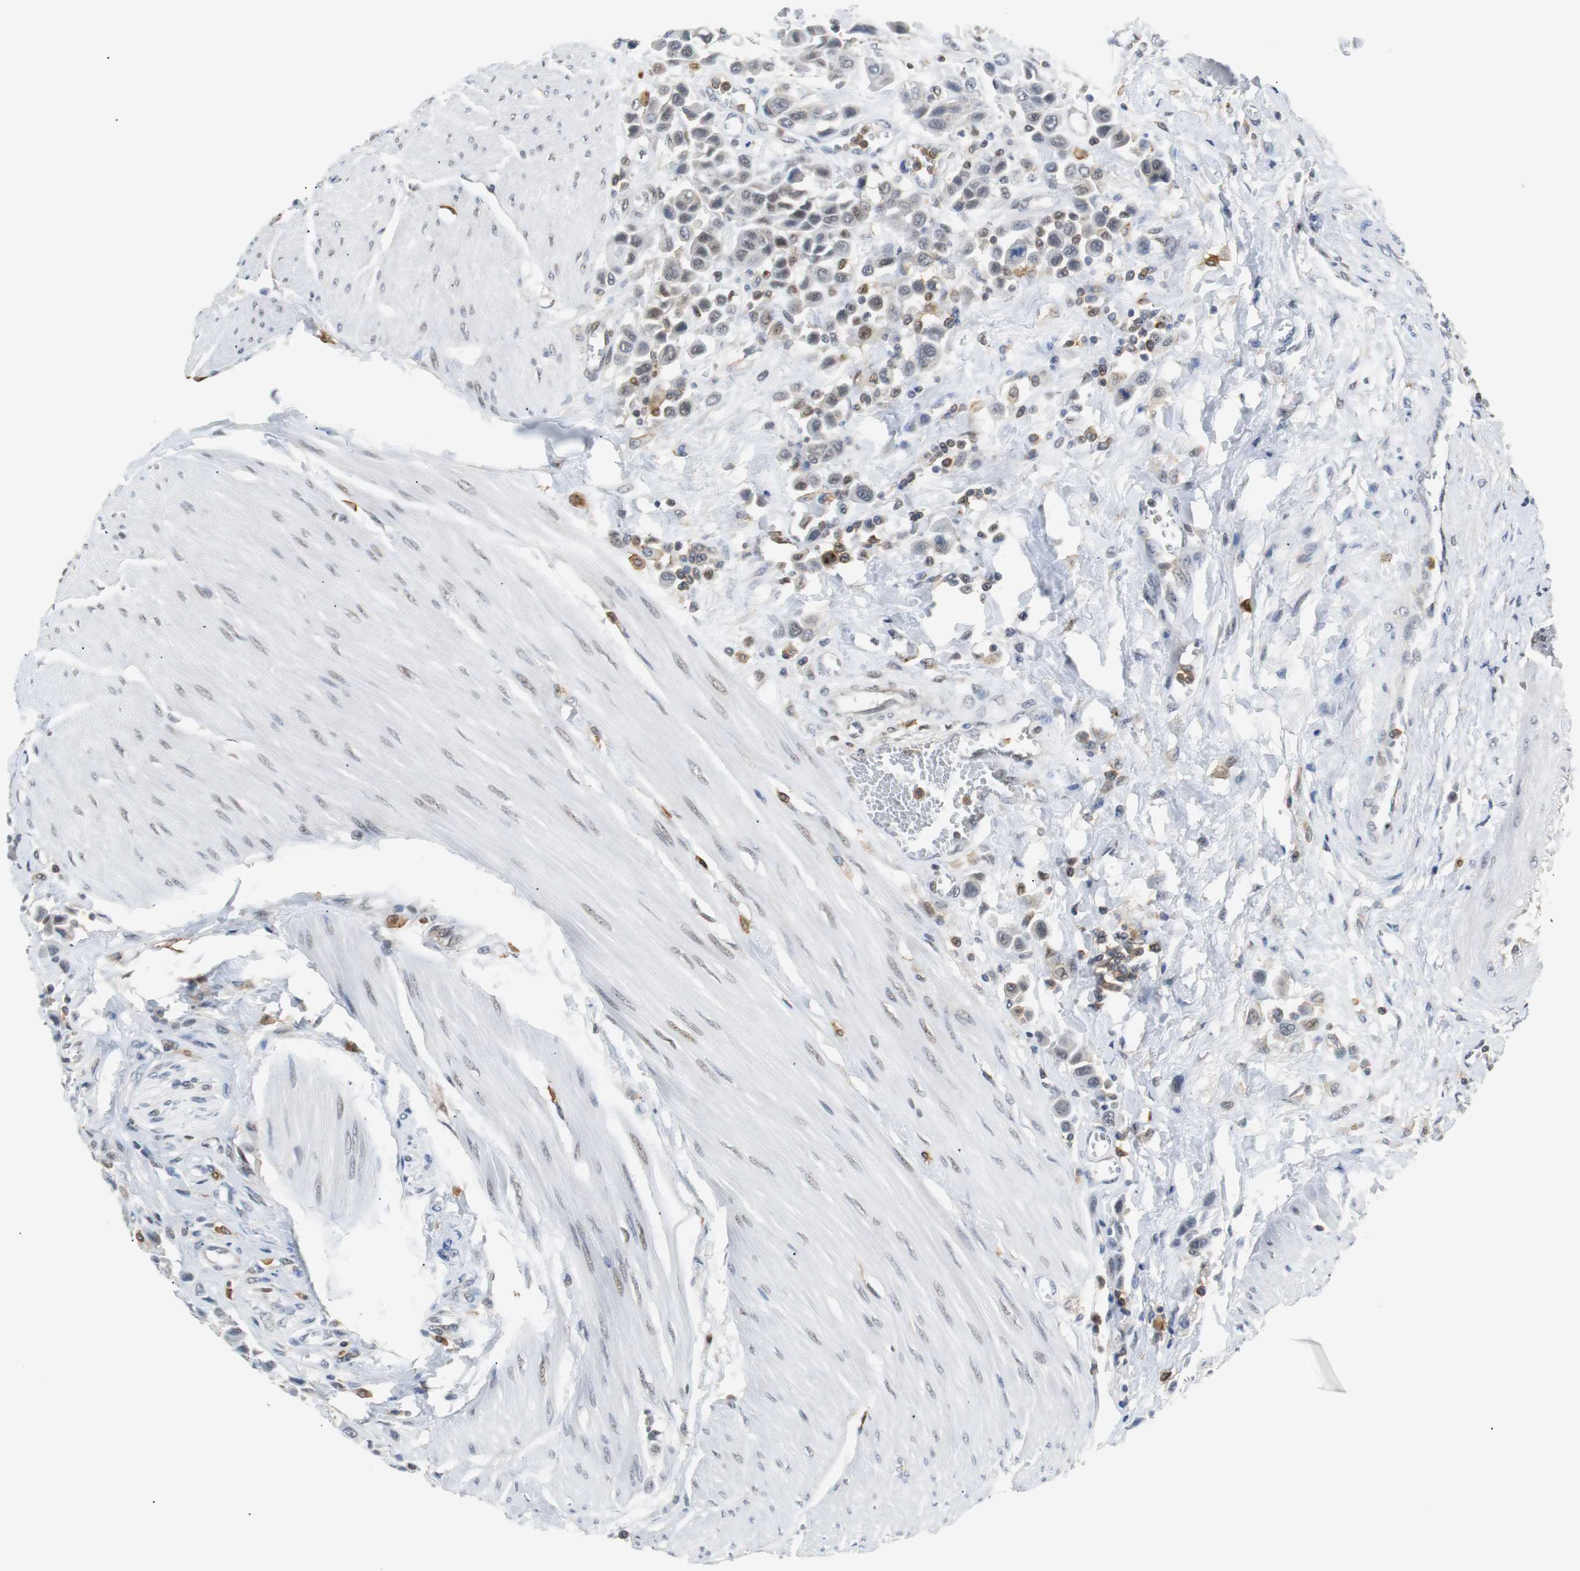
{"staining": {"intensity": "weak", "quantity": "<25%", "location": "nuclear"}, "tissue": "urothelial cancer", "cell_type": "Tumor cells", "image_type": "cancer", "snomed": [{"axis": "morphology", "description": "Urothelial carcinoma, High grade"}, {"axis": "topography", "description": "Urinary bladder"}], "caption": "Urothelial cancer was stained to show a protein in brown. There is no significant expression in tumor cells.", "gene": "SIRT1", "patient": {"sex": "male", "age": 50}}